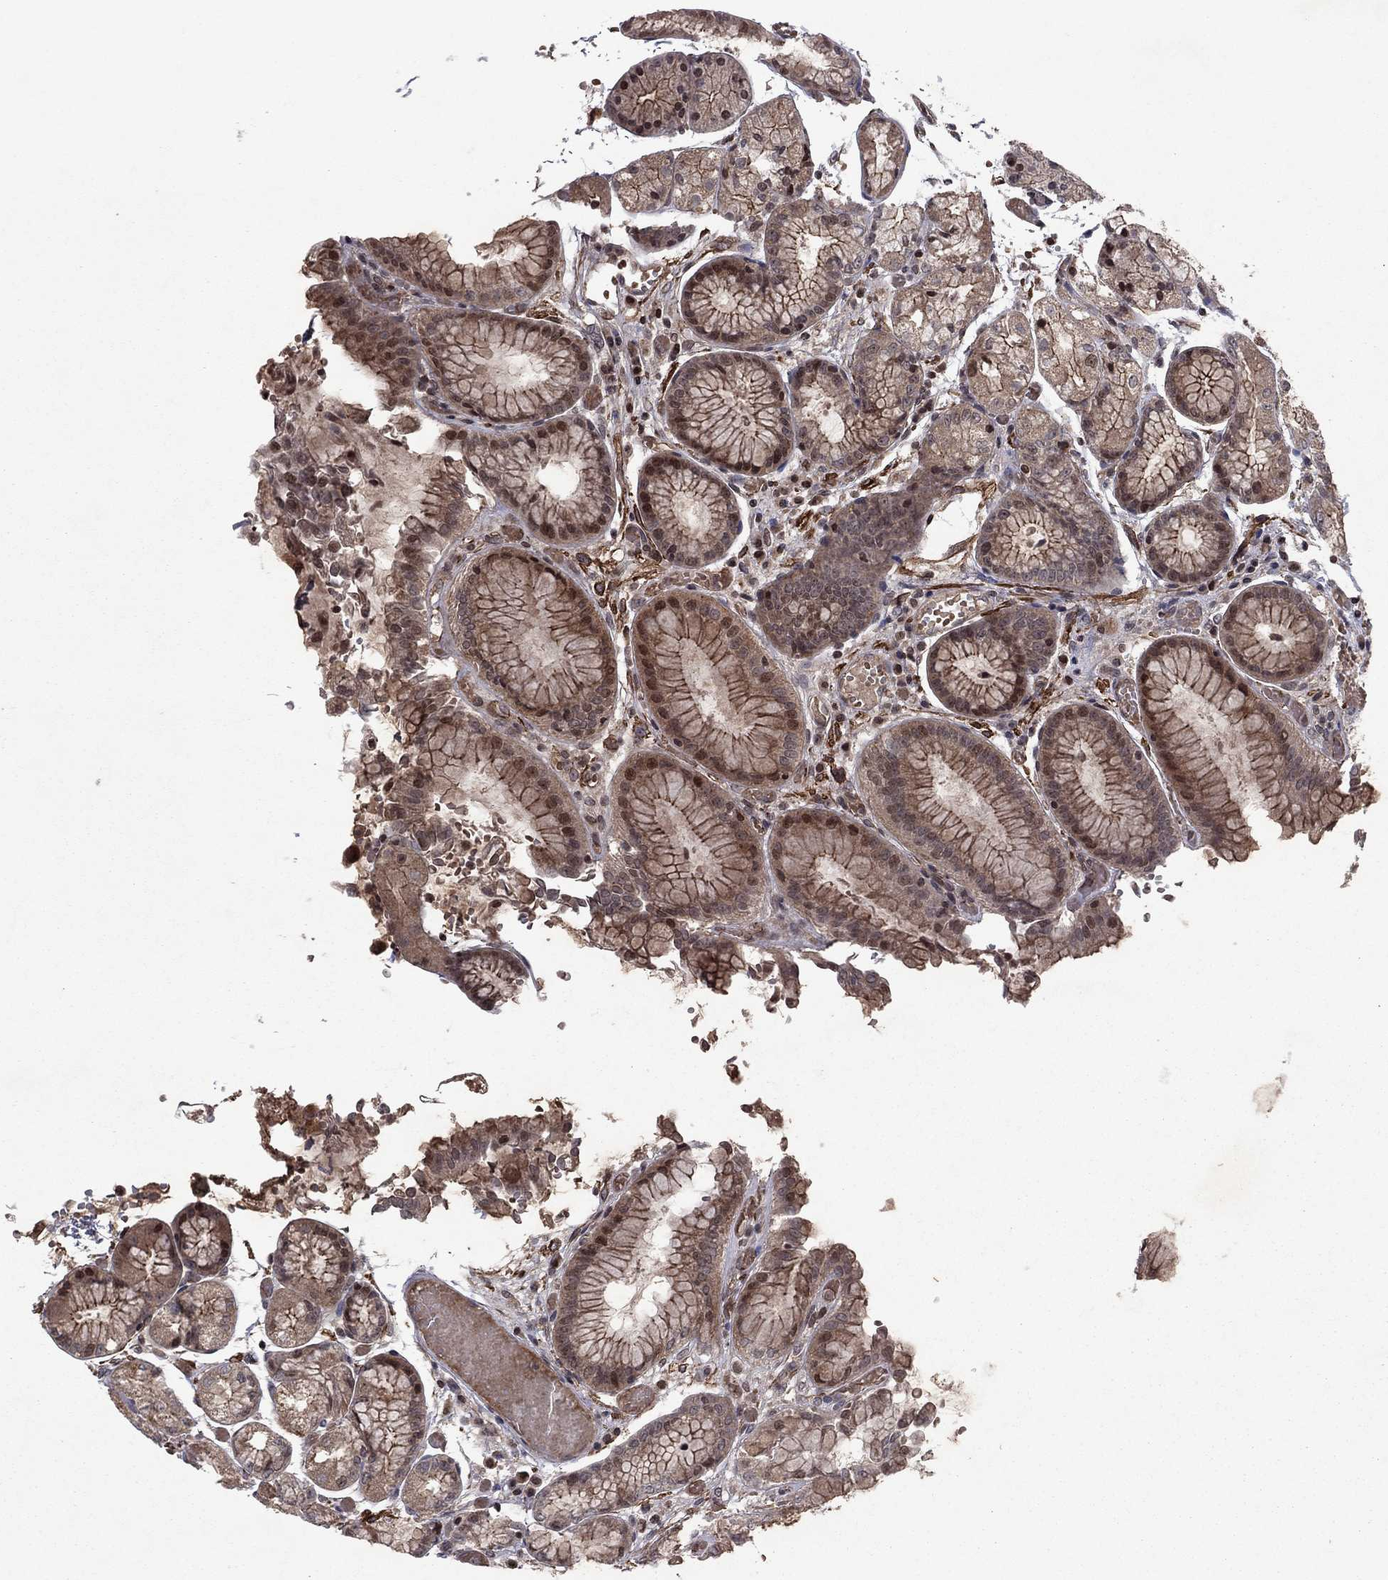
{"staining": {"intensity": "moderate", "quantity": "25%-75%", "location": "cytoplasmic/membranous,nuclear"}, "tissue": "stomach", "cell_type": "Glandular cells", "image_type": "normal", "snomed": [{"axis": "morphology", "description": "Normal tissue, NOS"}, {"axis": "topography", "description": "Stomach, upper"}], "caption": "Stomach stained with IHC reveals moderate cytoplasmic/membranous,nuclear staining in about 25%-75% of glandular cells.", "gene": "SORBS1", "patient": {"sex": "male", "age": 72}}